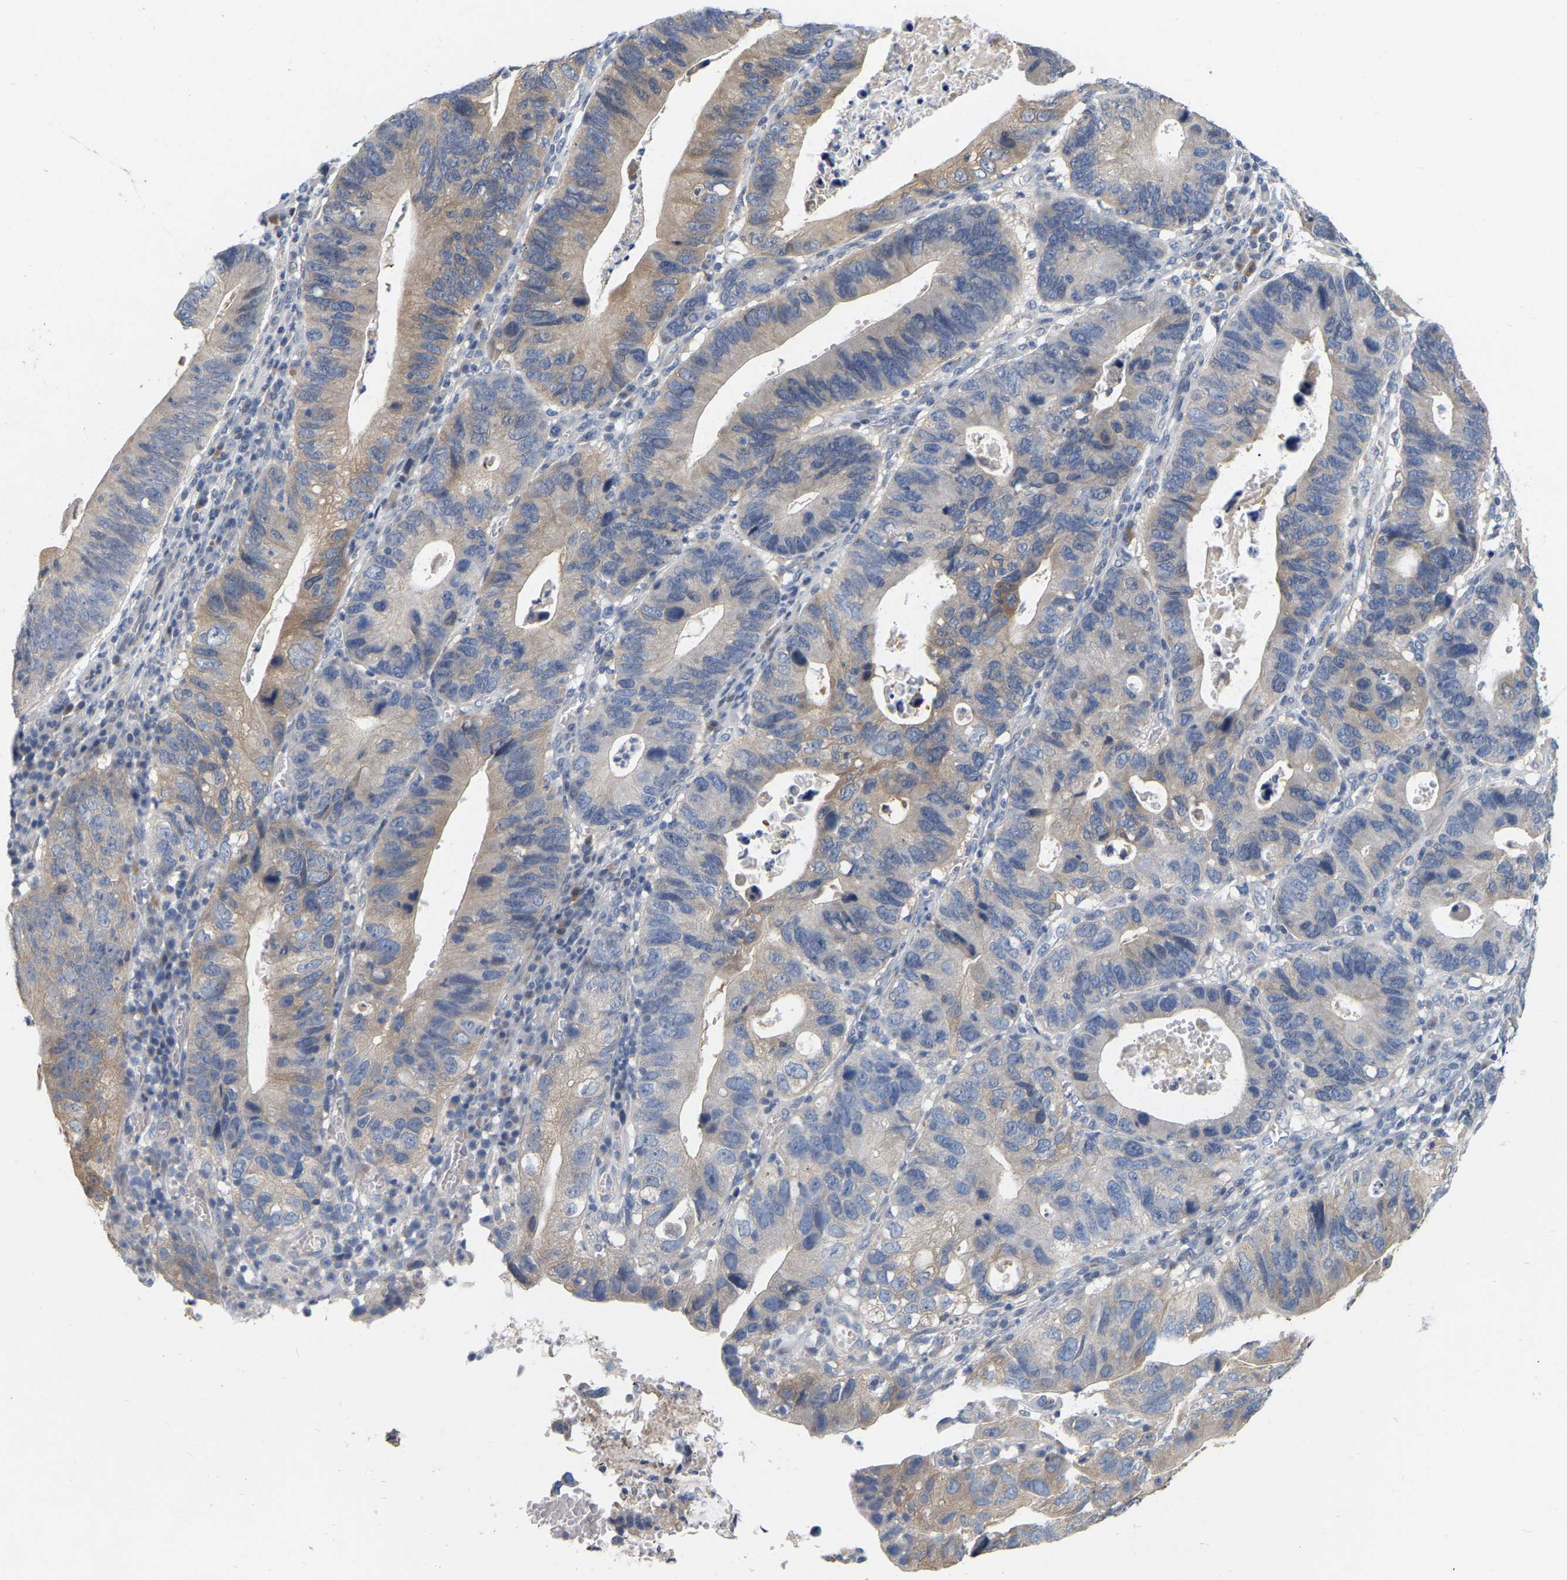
{"staining": {"intensity": "weak", "quantity": "<25%", "location": "cytoplasmic/membranous"}, "tissue": "stomach cancer", "cell_type": "Tumor cells", "image_type": "cancer", "snomed": [{"axis": "morphology", "description": "Adenocarcinoma, NOS"}, {"axis": "topography", "description": "Stomach"}], "caption": "An IHC image of adenocarcinoma (stomach) is shown. There is no staining in tumor cells of adenocarcinoma (stomach). (DAB IHC with hematoxylin counter stain).", "gene": "SSH1", "patient": {"sex": "male", "age": 59}}